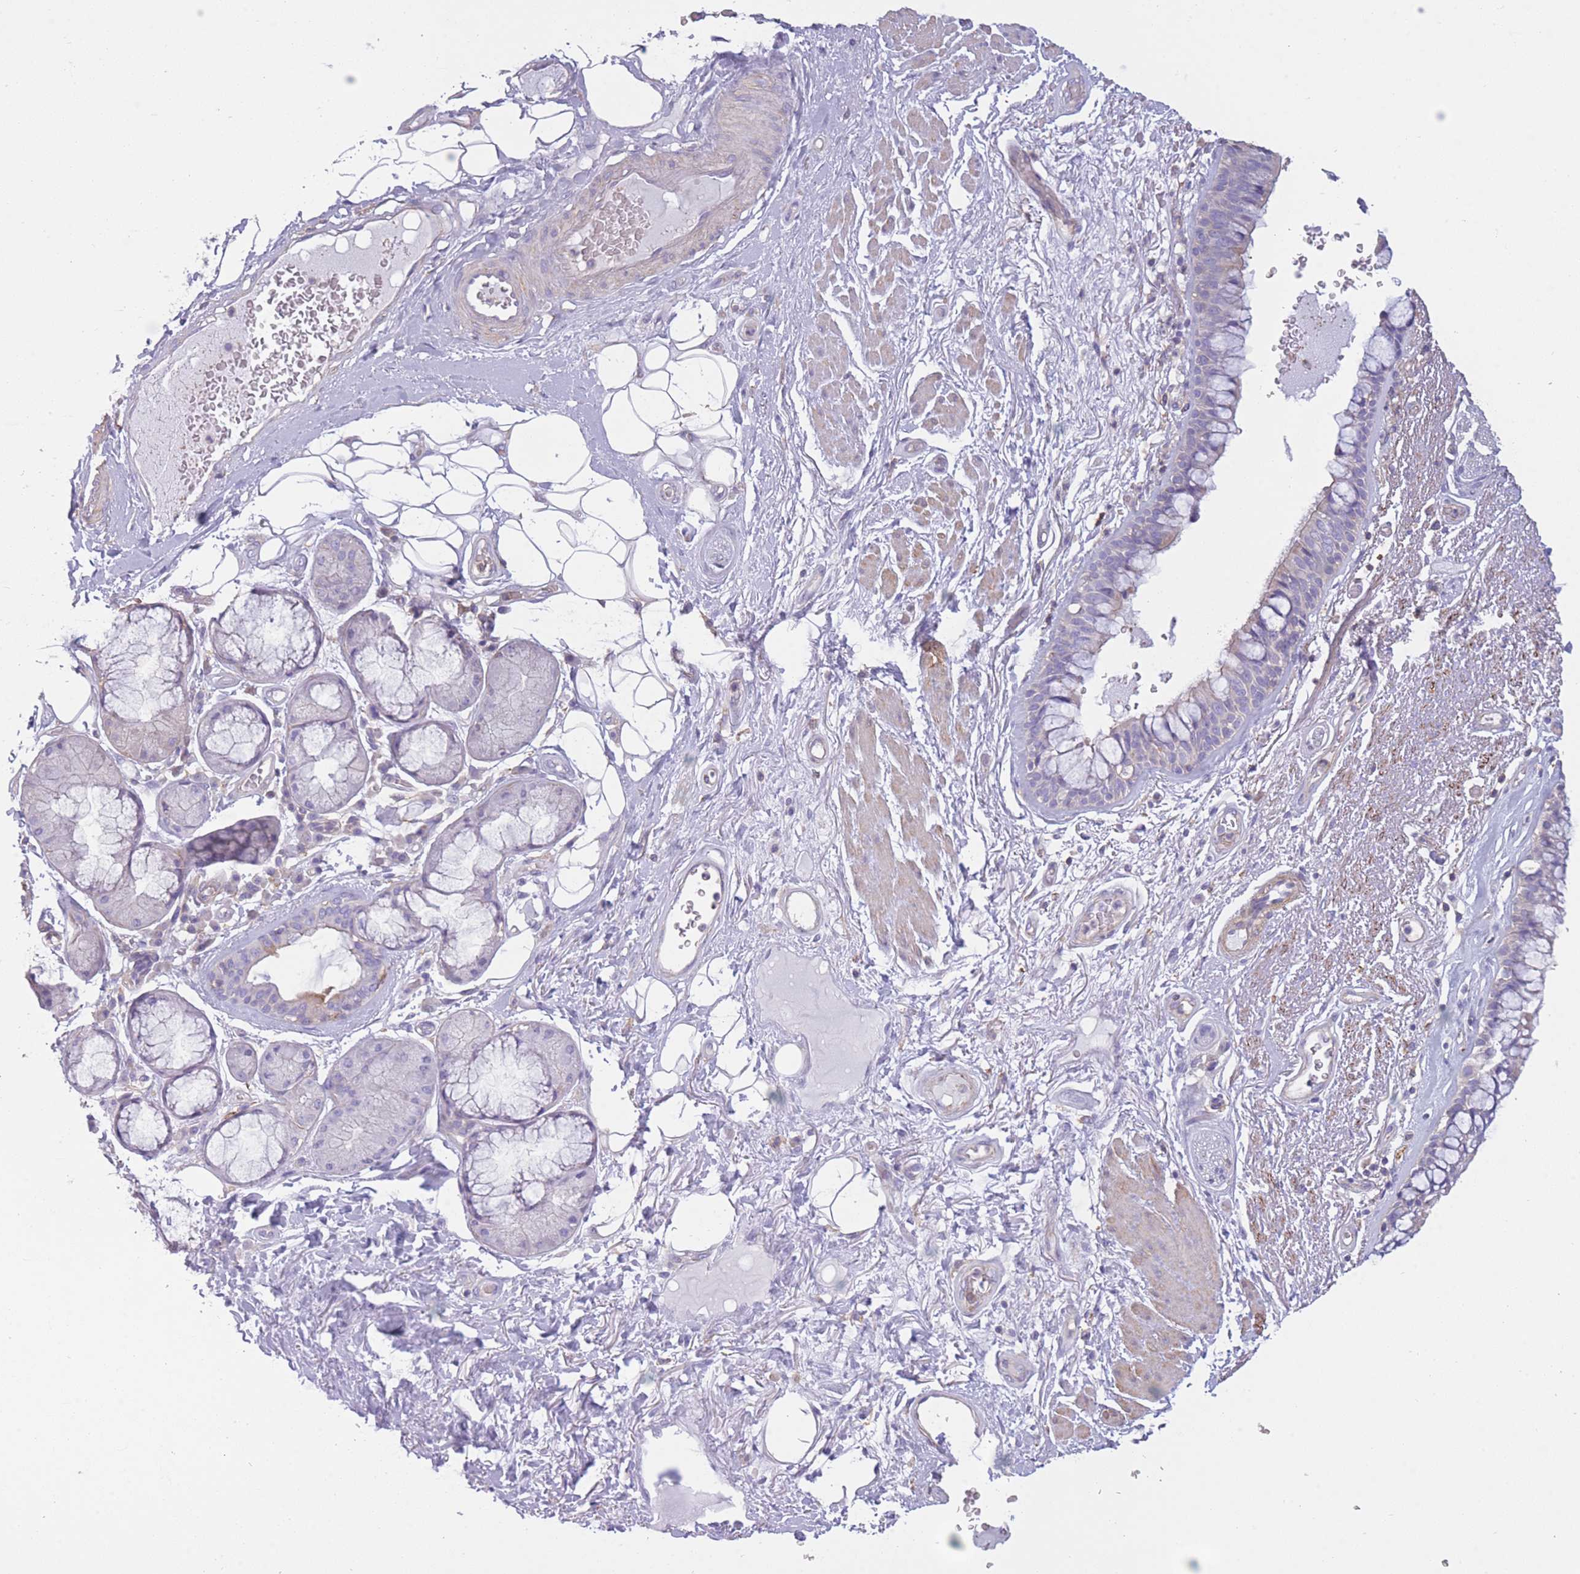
{"staining": {"intensity": "negative", "quantity": "none", "location": "none"}, "tissue": "bronchus", "cell_type": "Respiratory epithelial cells", "image_type": "normal", "snomed": [{"axis": "morphology", "description": "Normal tissue, NOS"}, {"axis": "morphology", "description": "Squamous cell carcinoma, NOS"}, {"axis": "topography", "description": "Lymph node"}, {"axis": "topography", "description": "Bronchus"}, {"axis": "topography", "description": "Lung"}], "caption": "DAB (3,3'-diaminobenzidine) immunohistochemical staining of unremarkable human bronchus exhibits no significant expression in respiratory epithelial cells.", "gene": "PDHA1", "patient": {"sex": "male", "age": 66}}